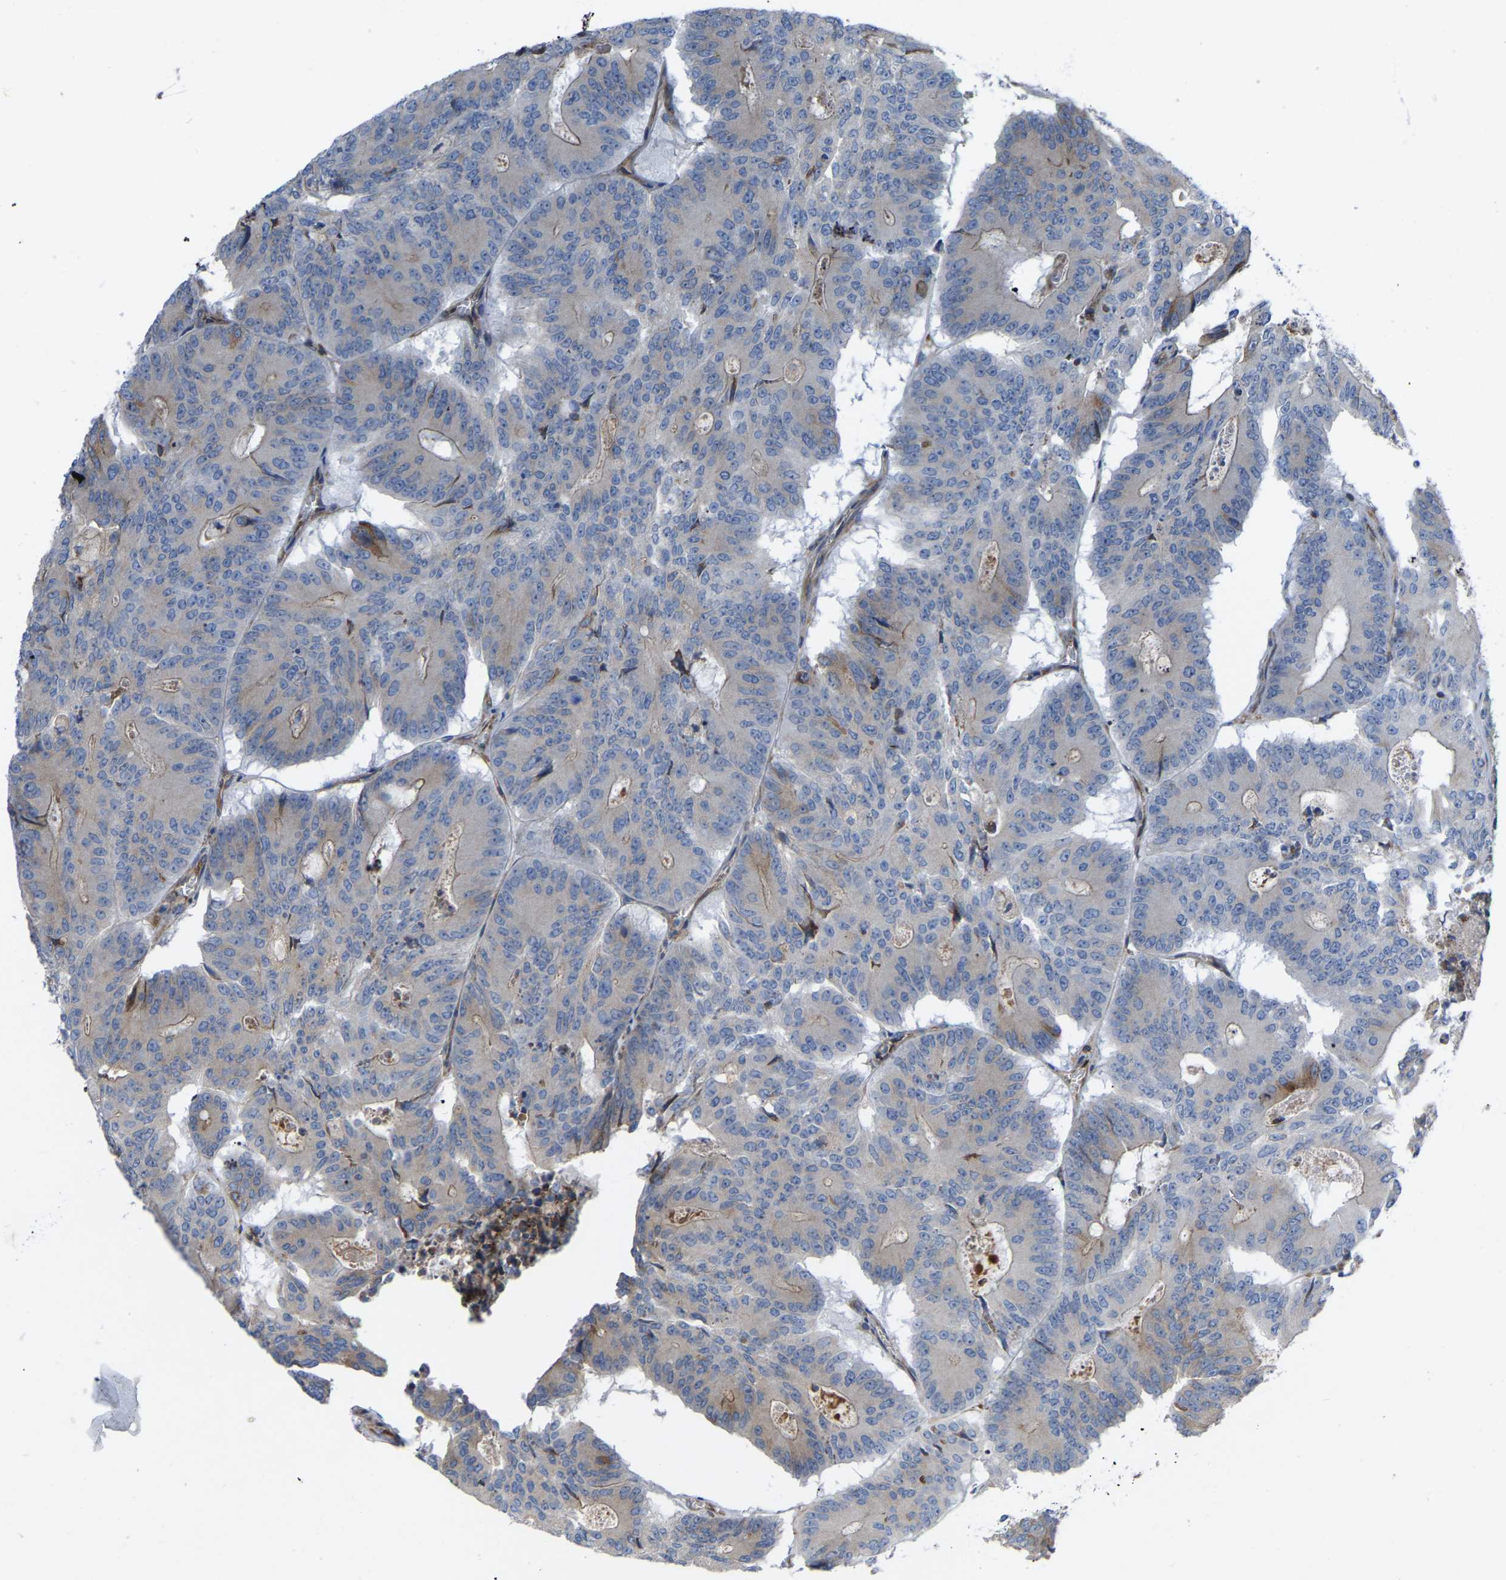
{"staining": {"intensity": "negative", "quantity": "none", "location": "none"}, "tissue": "colorectal cancer", "cell_type": "Tumor cells", "image_type": "cancer", "snomed": [{"axis": "morphology", "description": "Adenocarcinoma, NOS"}, {"axis": "topography", "description": "Colon"}], "caption": "A high-resolution histopathology image shows IHC staining of adenocarcinoma (colorectal), which exhibits no significant positivity in tumor cells.", "gene": "TOR1B", "patient": {"sex": "male", "age": 87}}